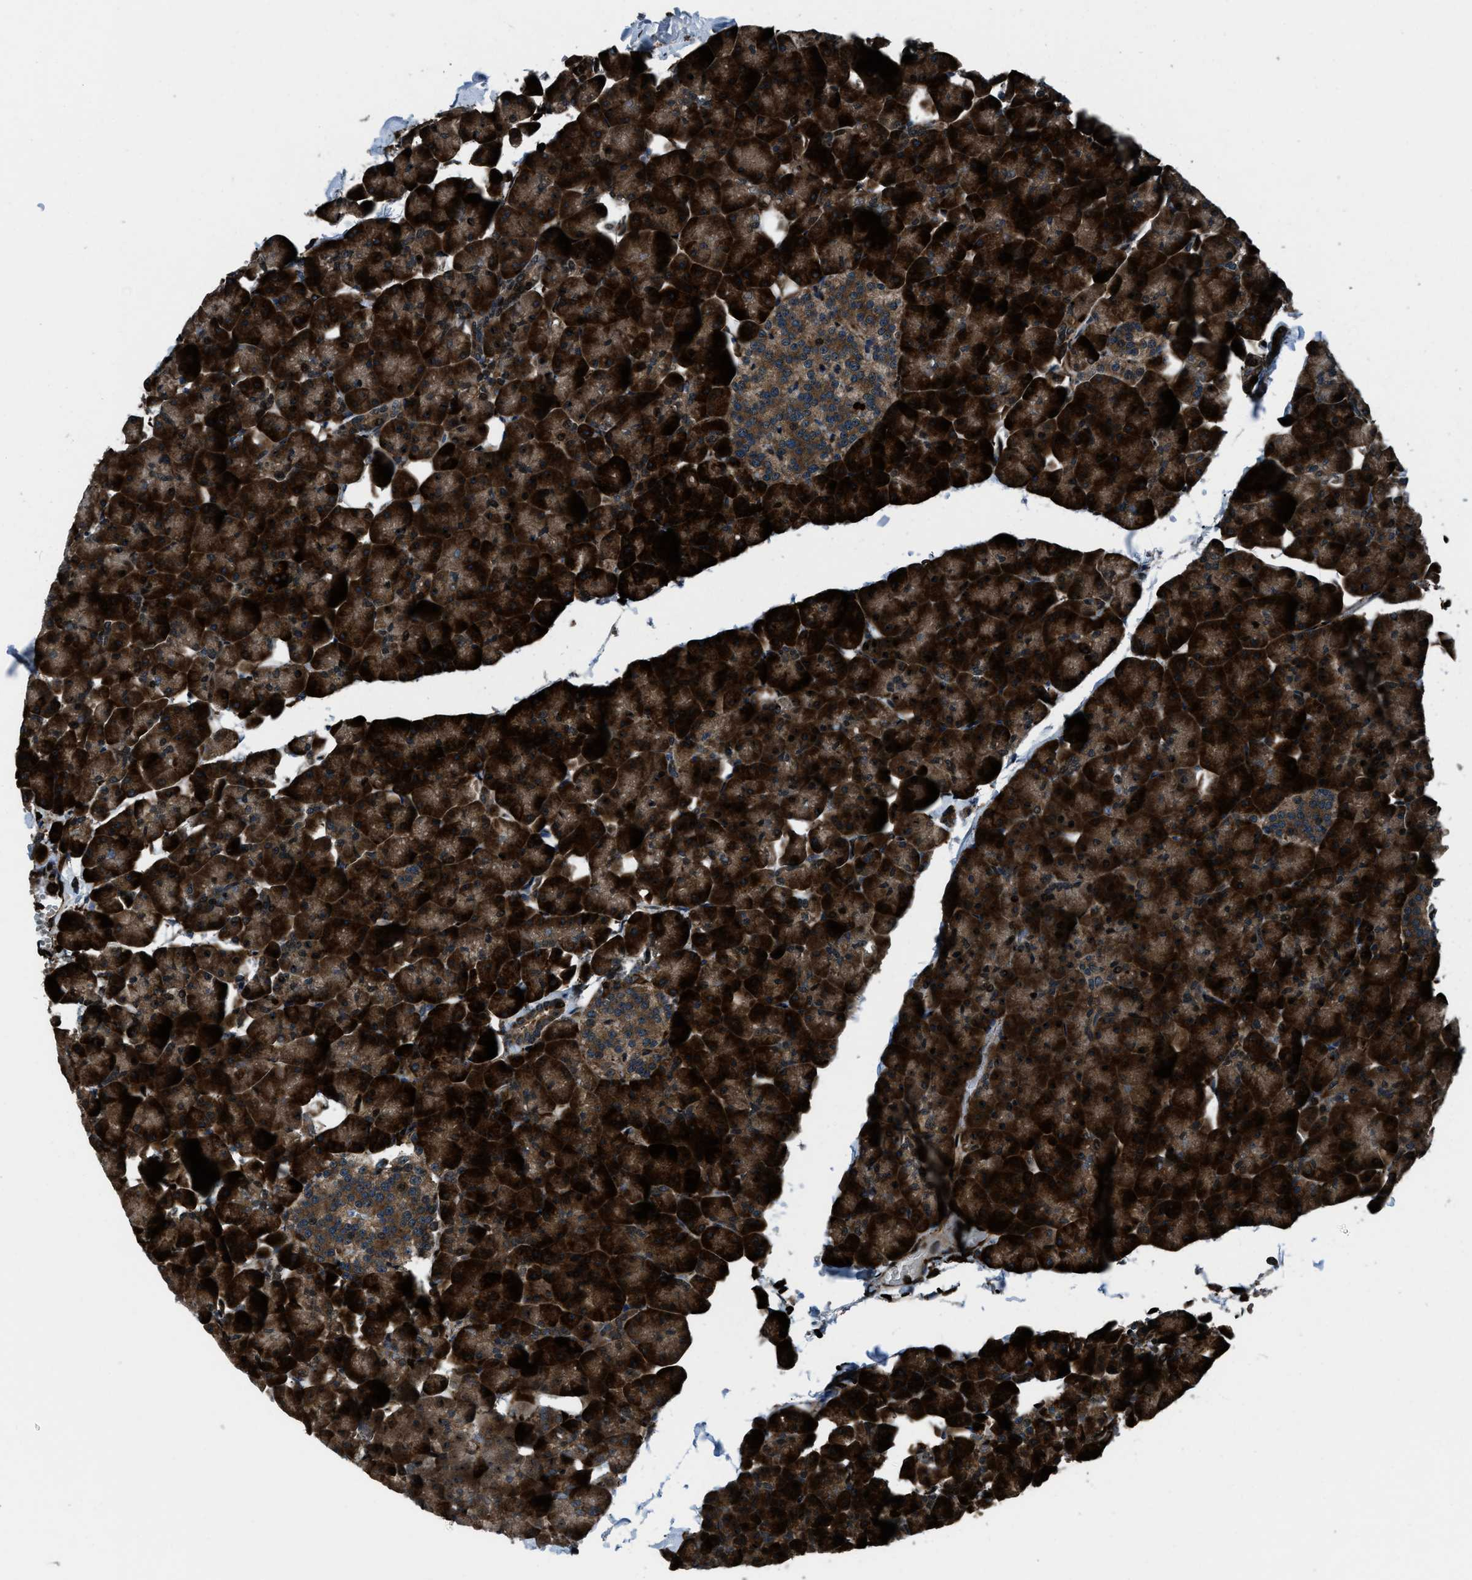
{"staining": {"intensity": "strong", "quantity": ">75%", "location": "cytoplasmic/membranous"}, "tissue": "pancreas", "cell_type": "Exocrine glandular cells", "image_type": "normal", "snomed": [{"axis": "morphology", "description": "Normal tissue, NOS"}, {"axis": "topography", "description": "Pancreas"}], "caption": "Protein expression analysis of normal human pancreas reveals strong cytoplasmic/membranous positivity in approximately >75% of exocrine glandular cells. (DAB (3,3'-diaminobenzidine) IHC, brown staining for protein, blue staining for nuclei).", "gene": "SNX30", "patient": {"sex": "male", "age": 35}}